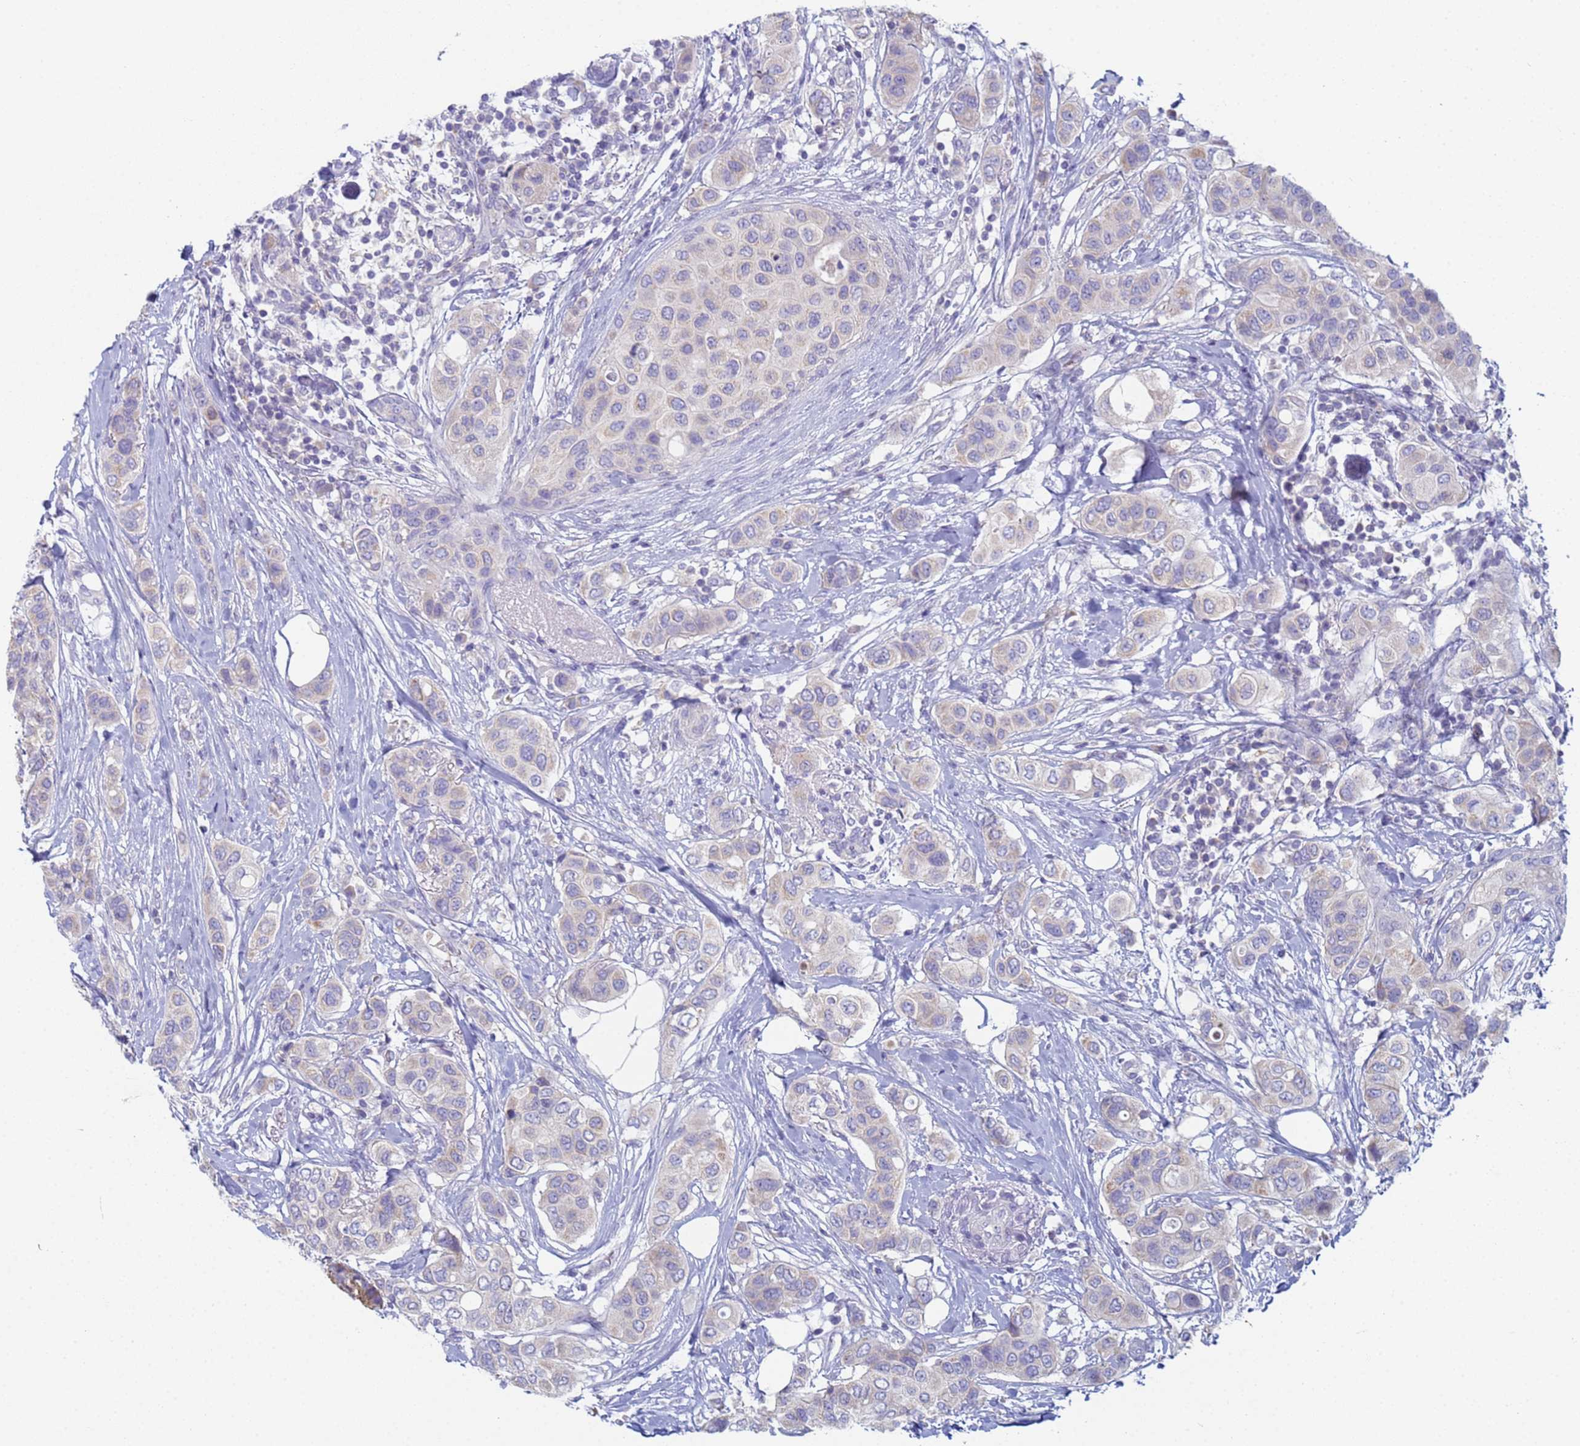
{"staining": {"intensity": "weak", "quantity": "<25%", "location": "cytoplasmic/membranous"}, "tissue": "breast cancer", "cell_type": "Tumor cells", "image_type": "cancer", "snomed": [{"axis": "morphology", "description": "Lobular carcinoma"}, {"axis": "topography", "description": "Breast"}], "caption": "DAB immunohistochemical staining of breast lobular carcinoma shows no significant expression in tumor cells. The staining is performed using DAB (3,3'-diaminobenzidine) brown chromogen with nuclei counter-stained in using hematoxylin.", "gene": "CR1", "patient": {"sex": "female", "age": 51}}